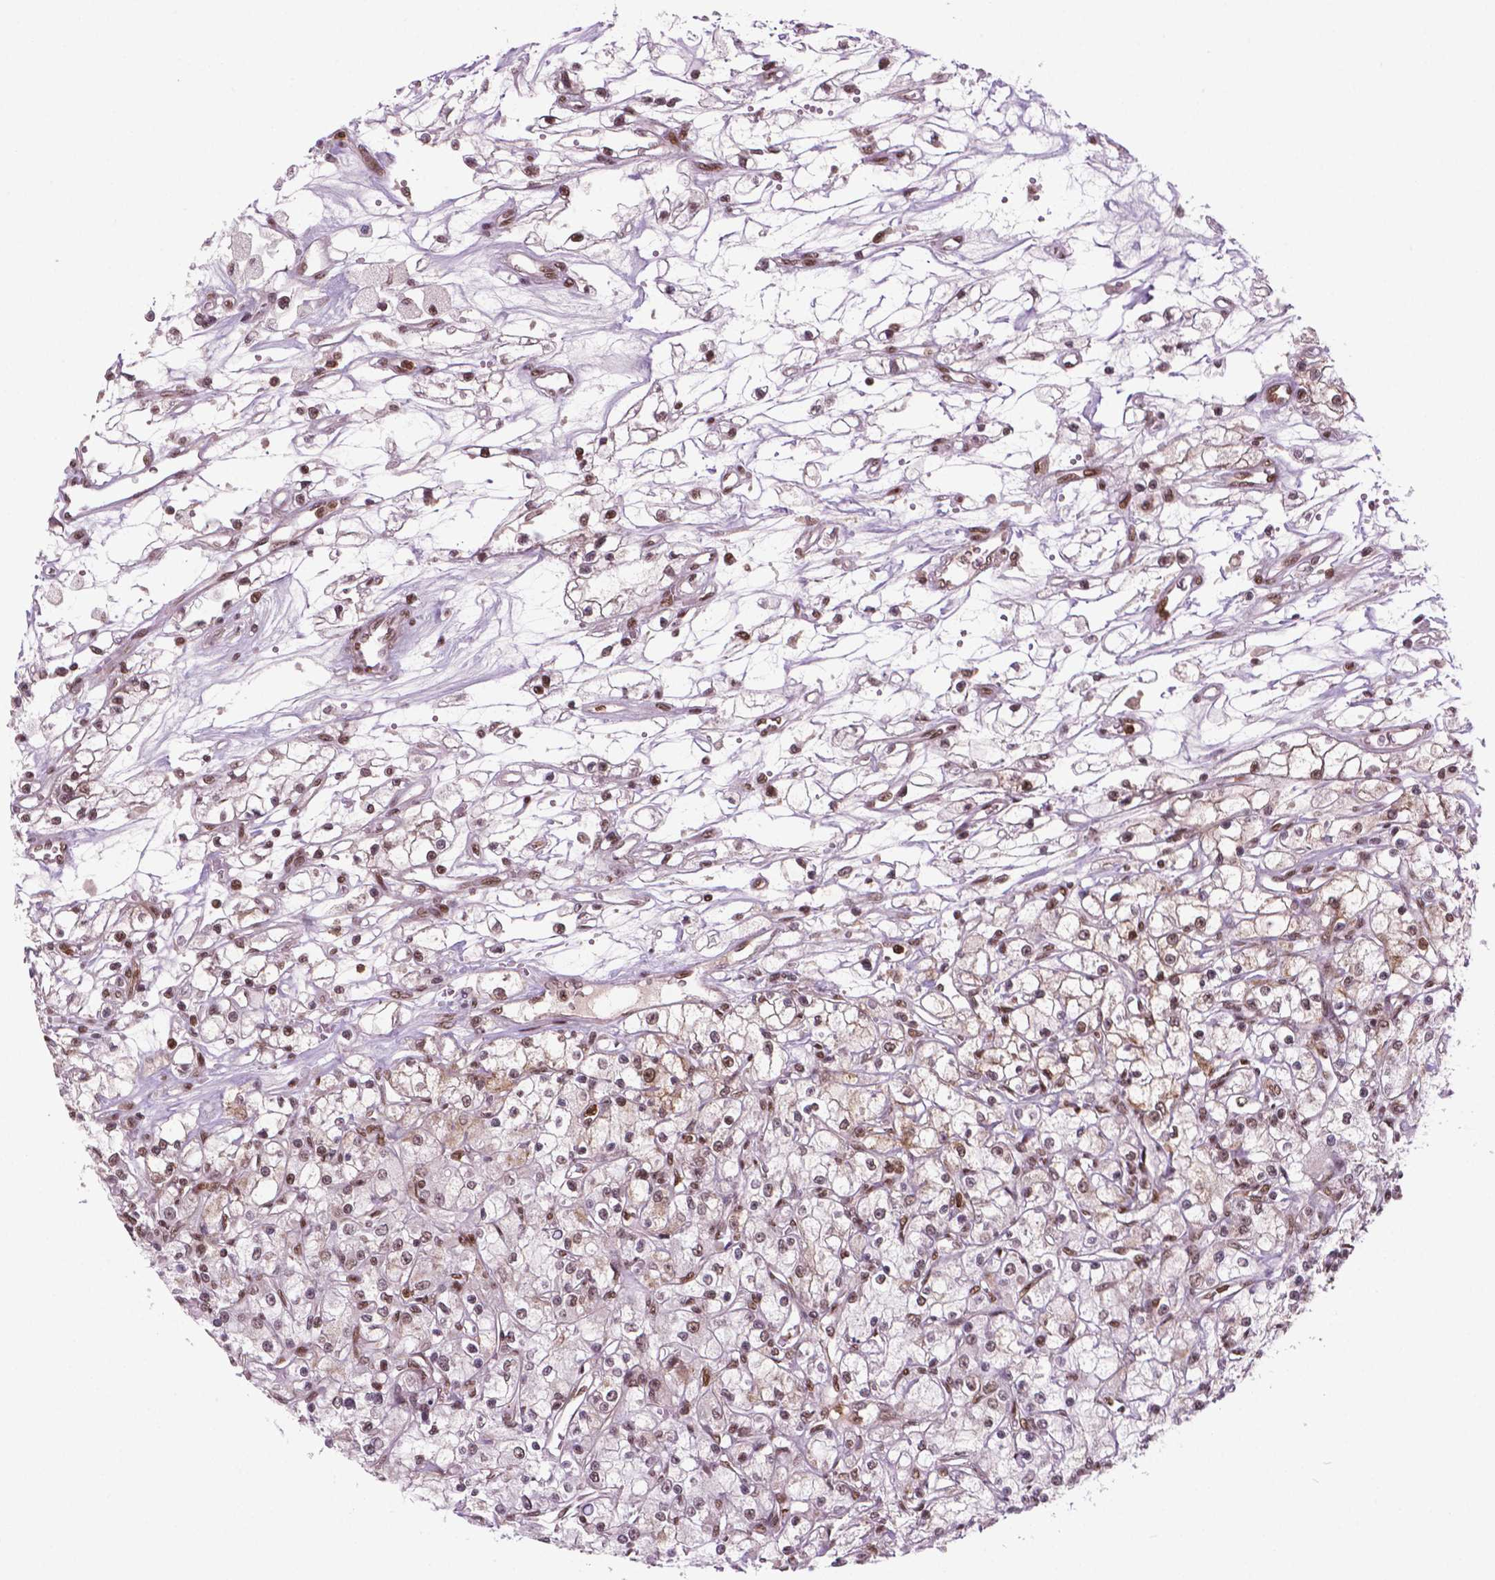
{"staining": {"intensity": "moderate", "quantity": "25%-75%", "location": "nuclear"}, "tissue": "renal cancer", "cell_type": "Tumor cells", "image_type": "cancer", "snomed": [{"axis": "morphology", "description": "Adenocarcinoma, NOS"}, {"axis": "topography", "description": "Kidney"}], "caption": "DAB immunohistochemical staining of renal adenocarcinoma exhibits moderate nuclear protein staining in about 25%-75% of tumor cells.", "gene": "SIRT6", "patient": {"sex": "female", "age": 59}}